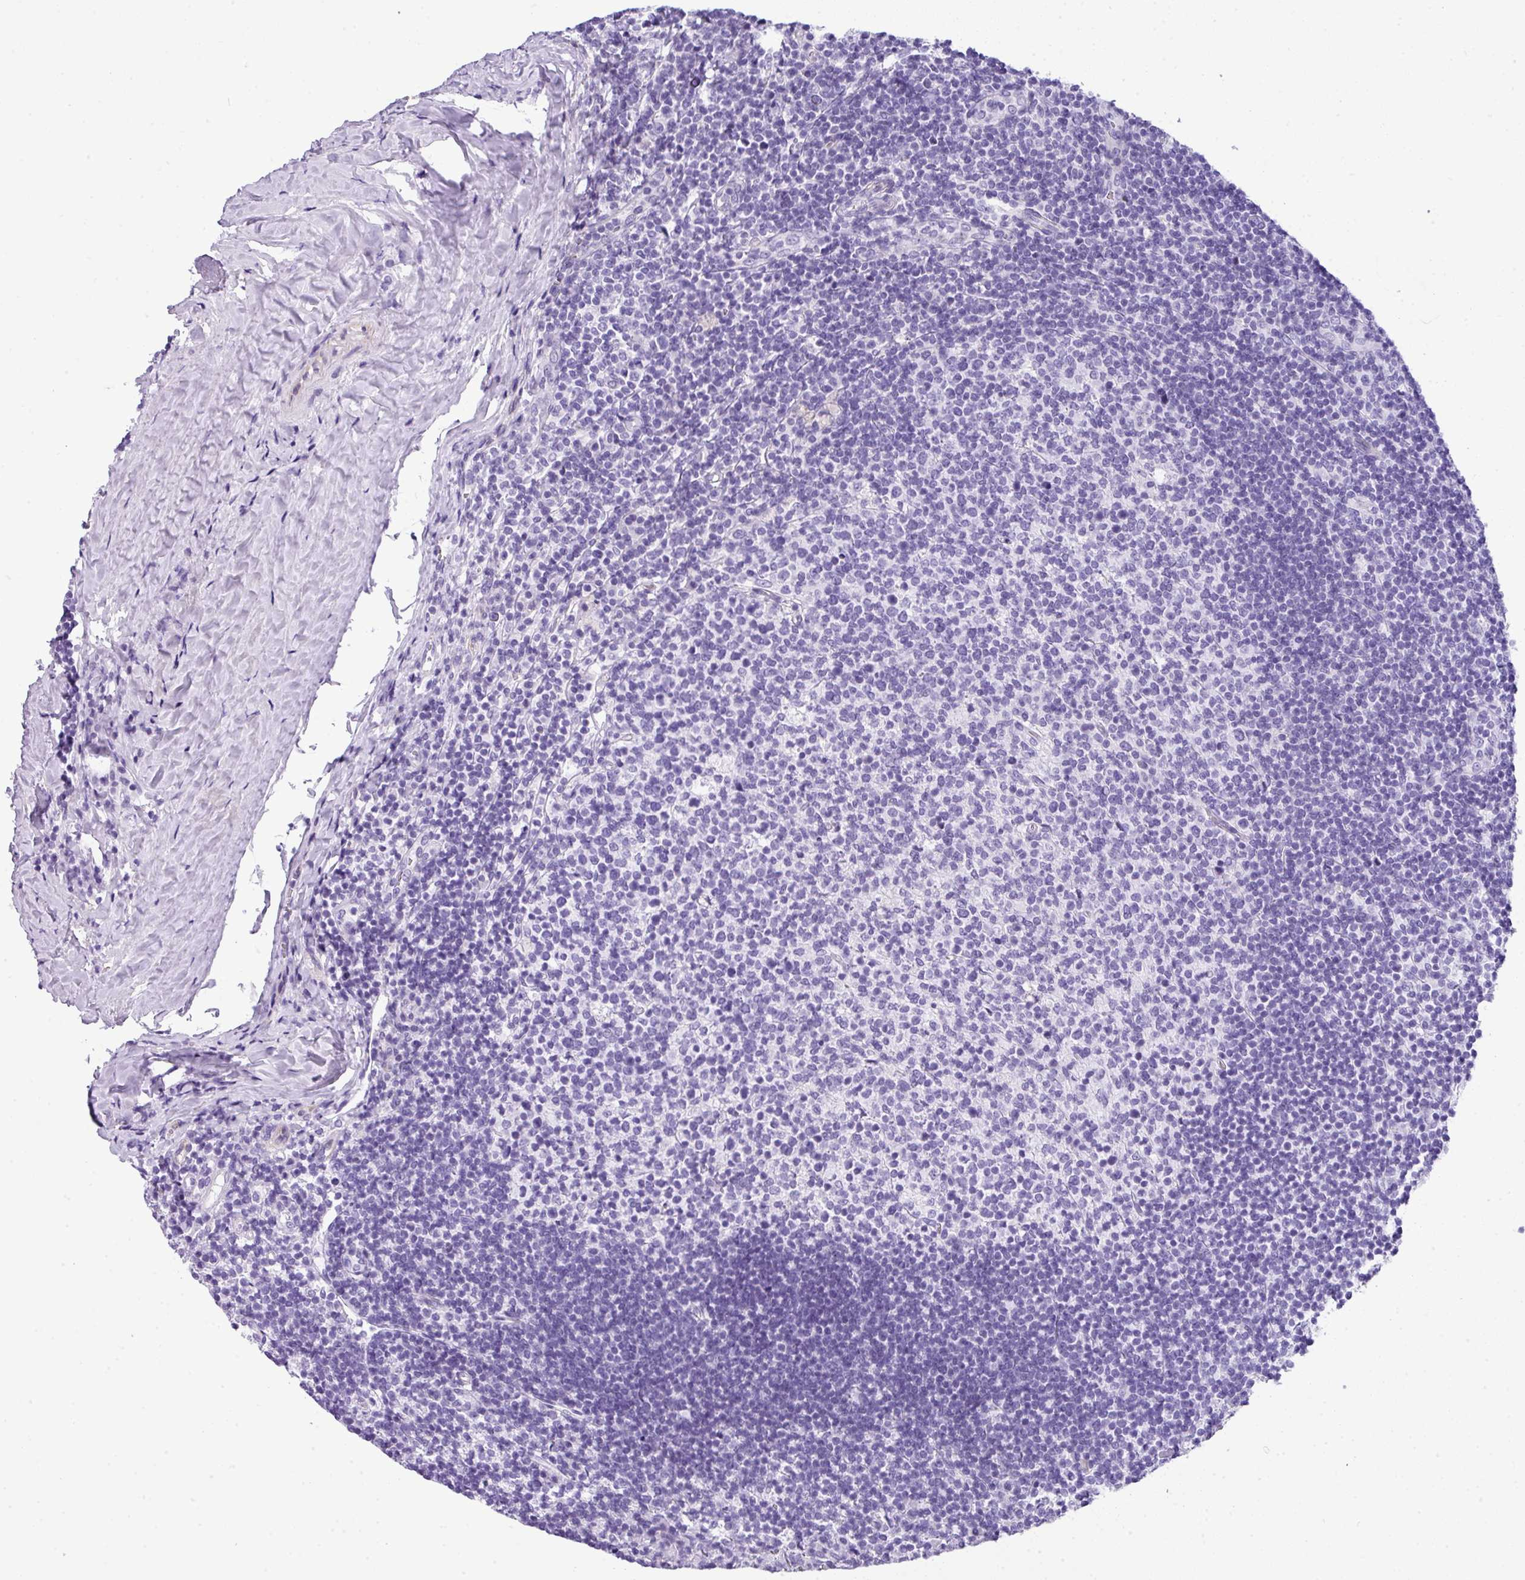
{"staining": {"intensity": "negative", "quantity": "none", "location": "none"}, "tissue": "tonsil", "cell_type": "Germinal center cells", "image_type": "normal", "snomed": [{"axis": "morphology", "description": "Normal tissue, NOS"}, {"axis": "topography", "description": "Tonsil"}], "caption": "Immunohistochemical staining of benign tonsil demonstrates no significant staining in germinal center cells. (Stains: DAB immunohistochemistry with hematoxylin counter stain, Microscopy: brightfield microscopy at high magnification).", "gene": "MUC21", "patient": {"sex": "female", "age": 10}}